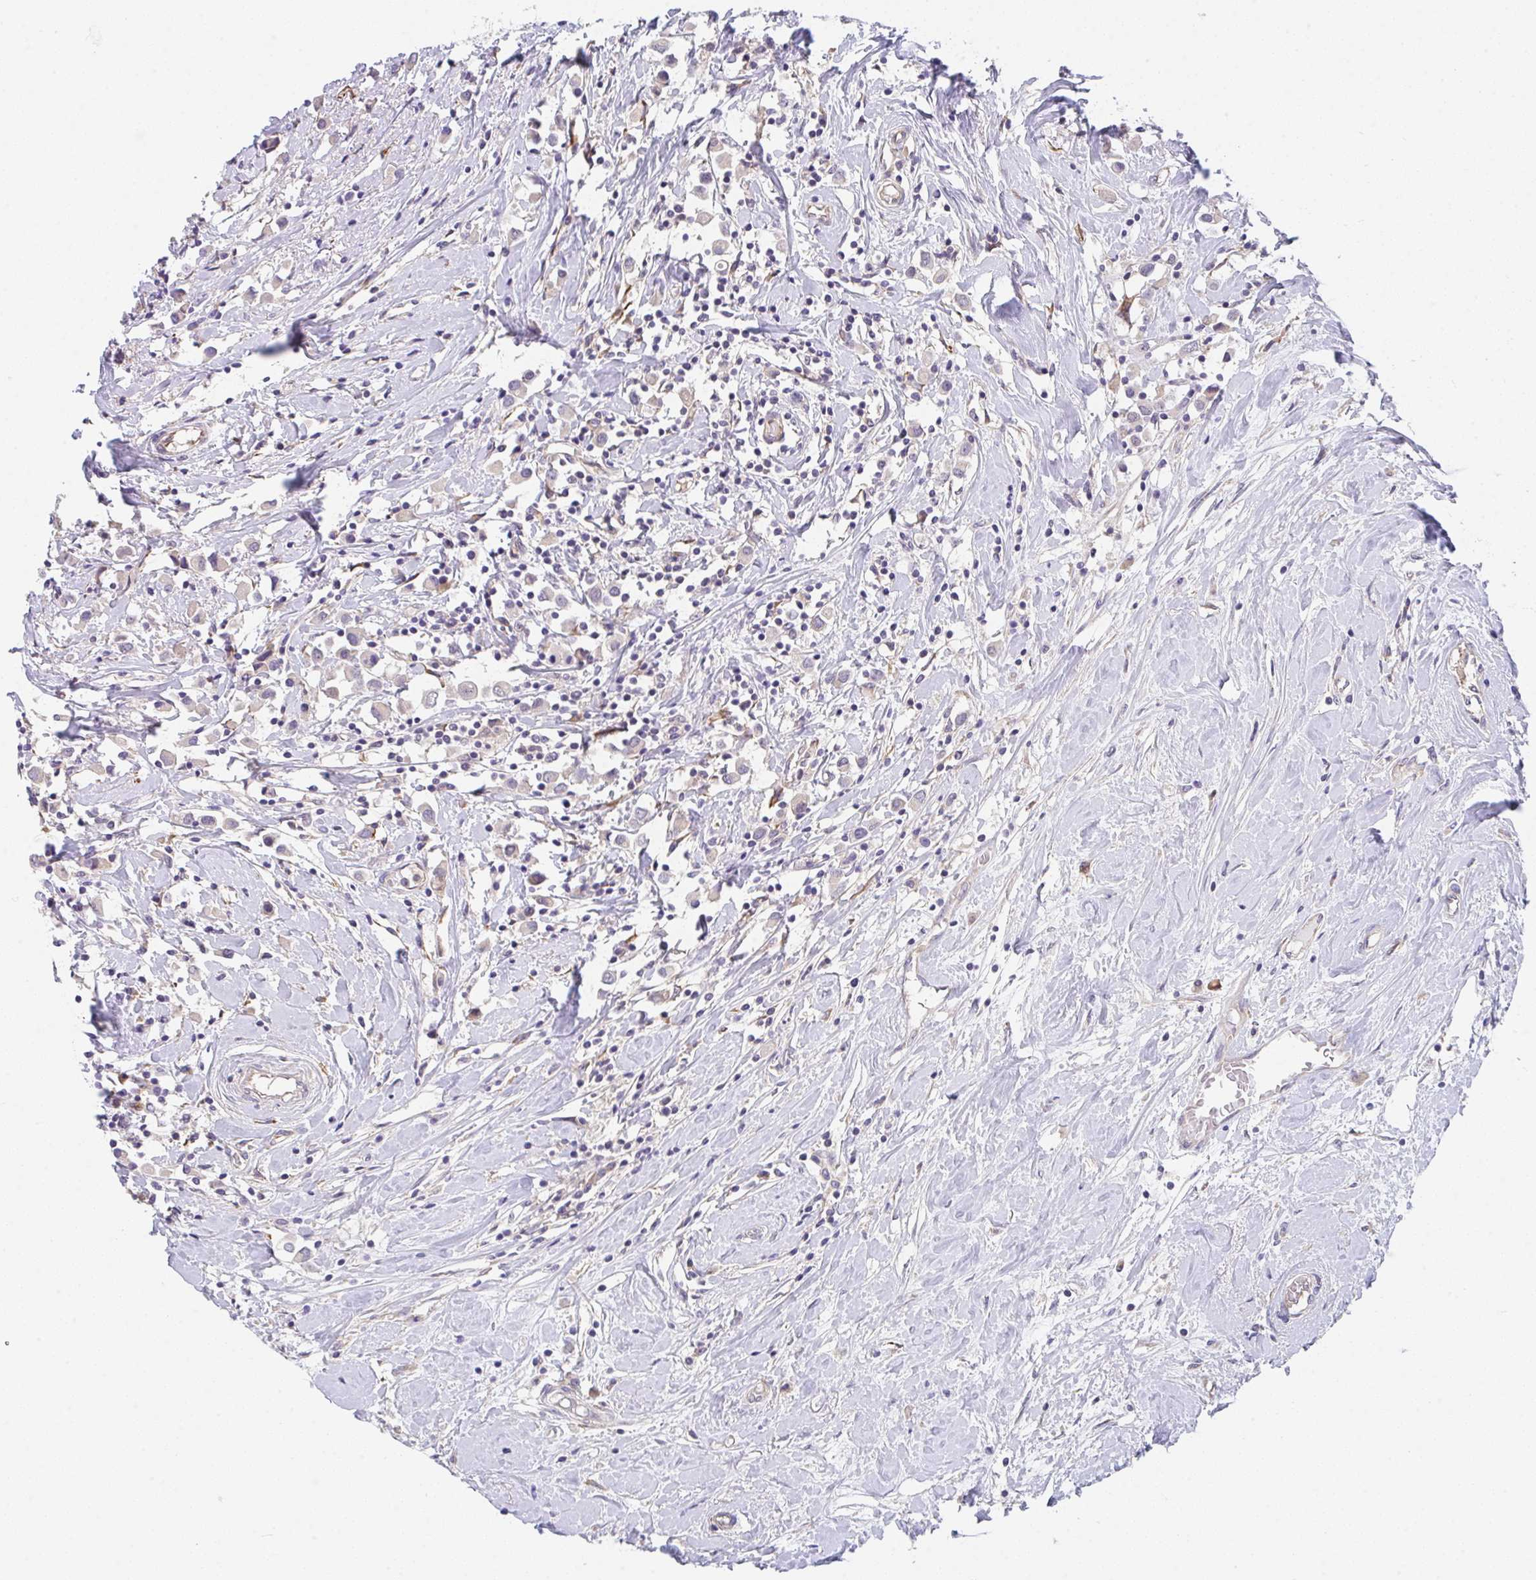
{"staining": {"intensity": "negative", "quantity": "none", "location": "none"}, "tissue": "breast cancer", "cell_type": "Tumor cells", "image_type": "cancer", "snomed": [{"axis": "morphology", "description": "Duct carcinoma"}, {"axis": "topography", "description": "Breast"}], "caption": "IHC micrograph of neoplastic tissue: breast cancer stained with DAB (3,3'-diaminobenzidine) demonstrates no significant protein expression in tumor cells. (Immunohistochemistry (ihc), brightfield microscopy, high magnification).", "gene": "TSPAN31", "patient": {"sex": "female", "age": 61}}